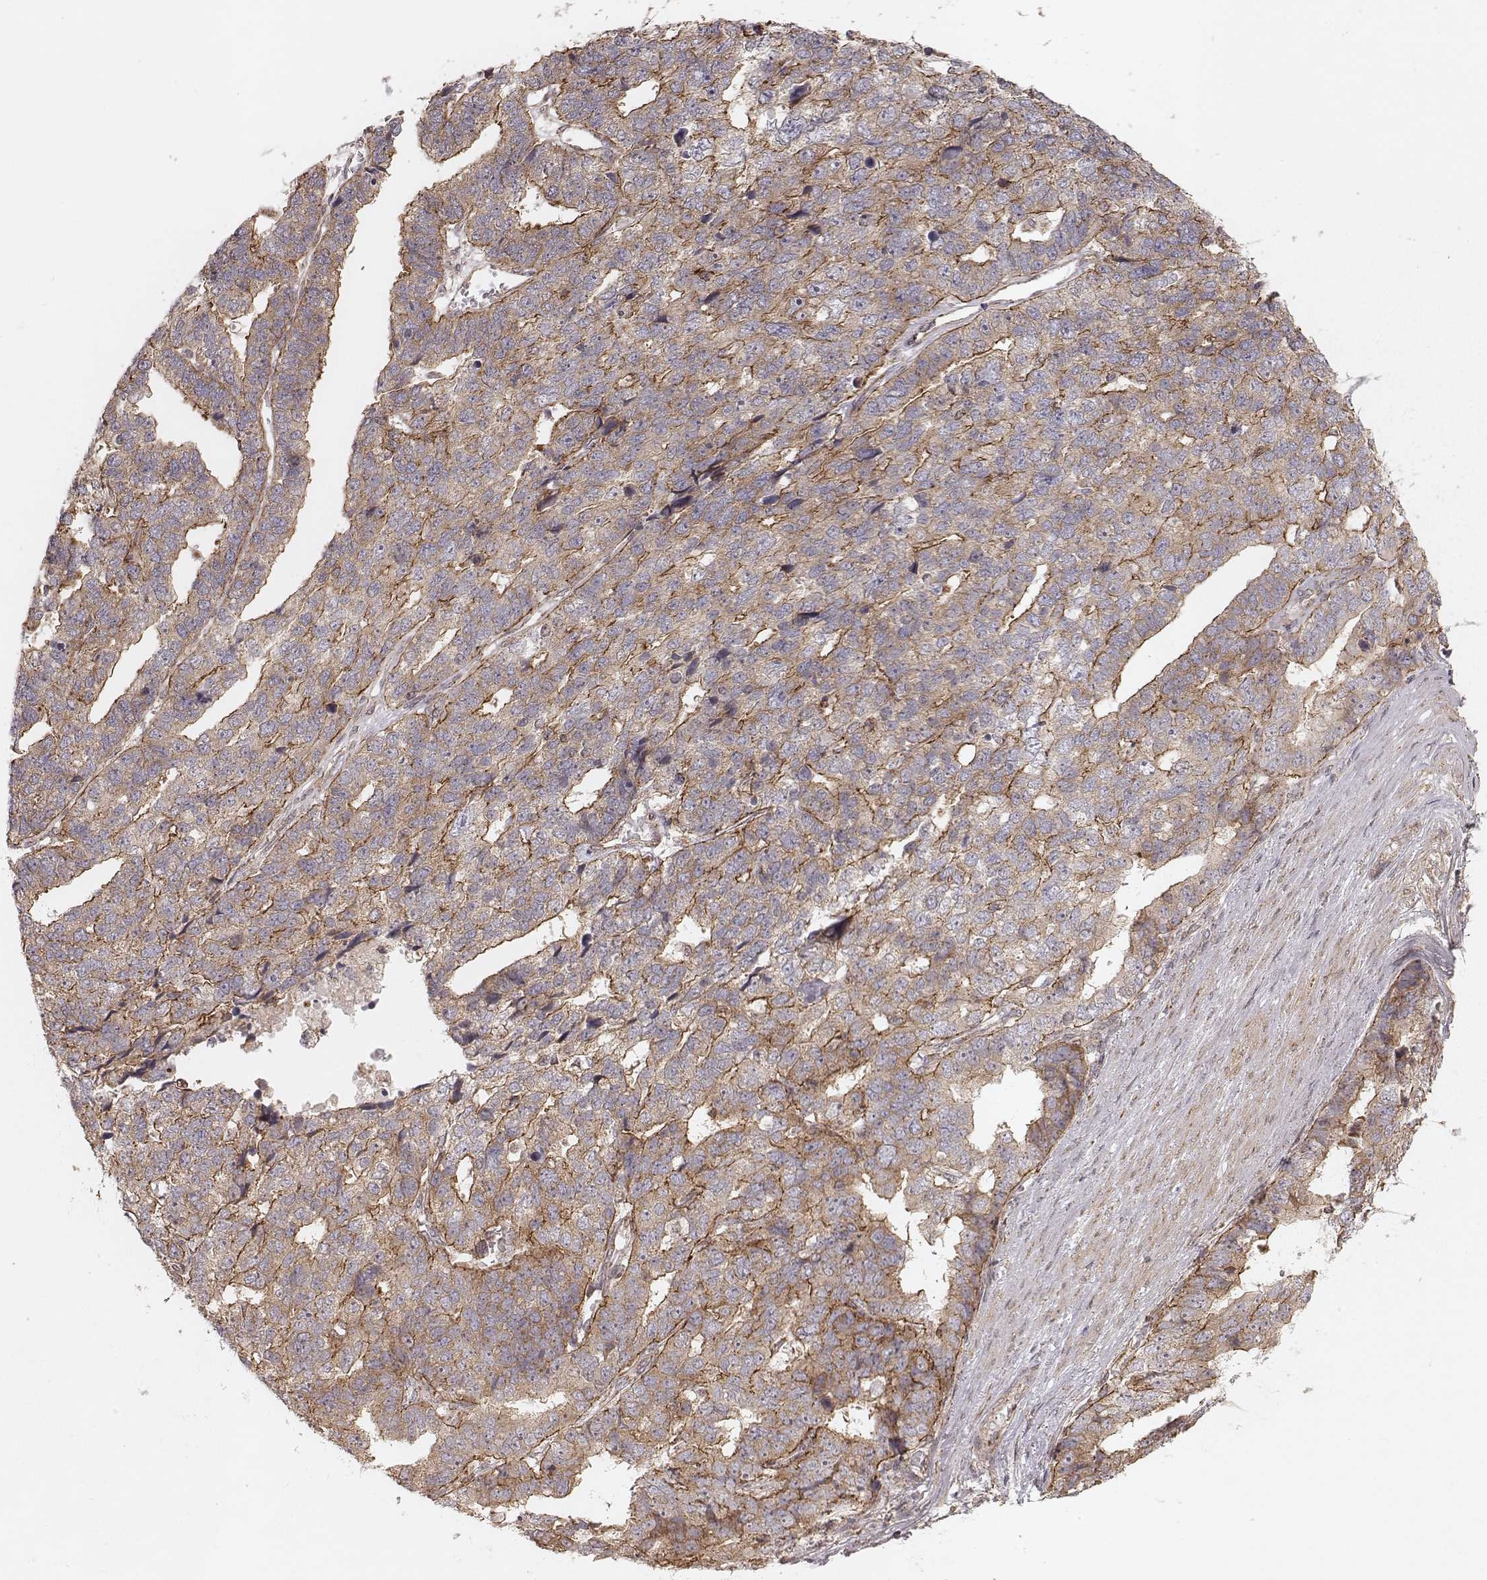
{"staining": {"intensity": "moderate", "quantity": "25%-75%", "location": "cytoplasmic/membranous"}, "tissue": "stomach cancer", "cell_type": "Tumor cells", "image_type": "cancer", "snomed": [{"axis": "morphology", "description": "Adenocarcinoma, NOS"}, {"axis": "topography", "description": "Stomach"}], "caption": "There is medium levels of moderate cytoplasmic/membranous staining in tumor cells of stomach cancer, as demonstrated by immunohistochemical staining (brown color).", "gene": "NDUFA7", "patient": {"sex": "male", "age": 69}}